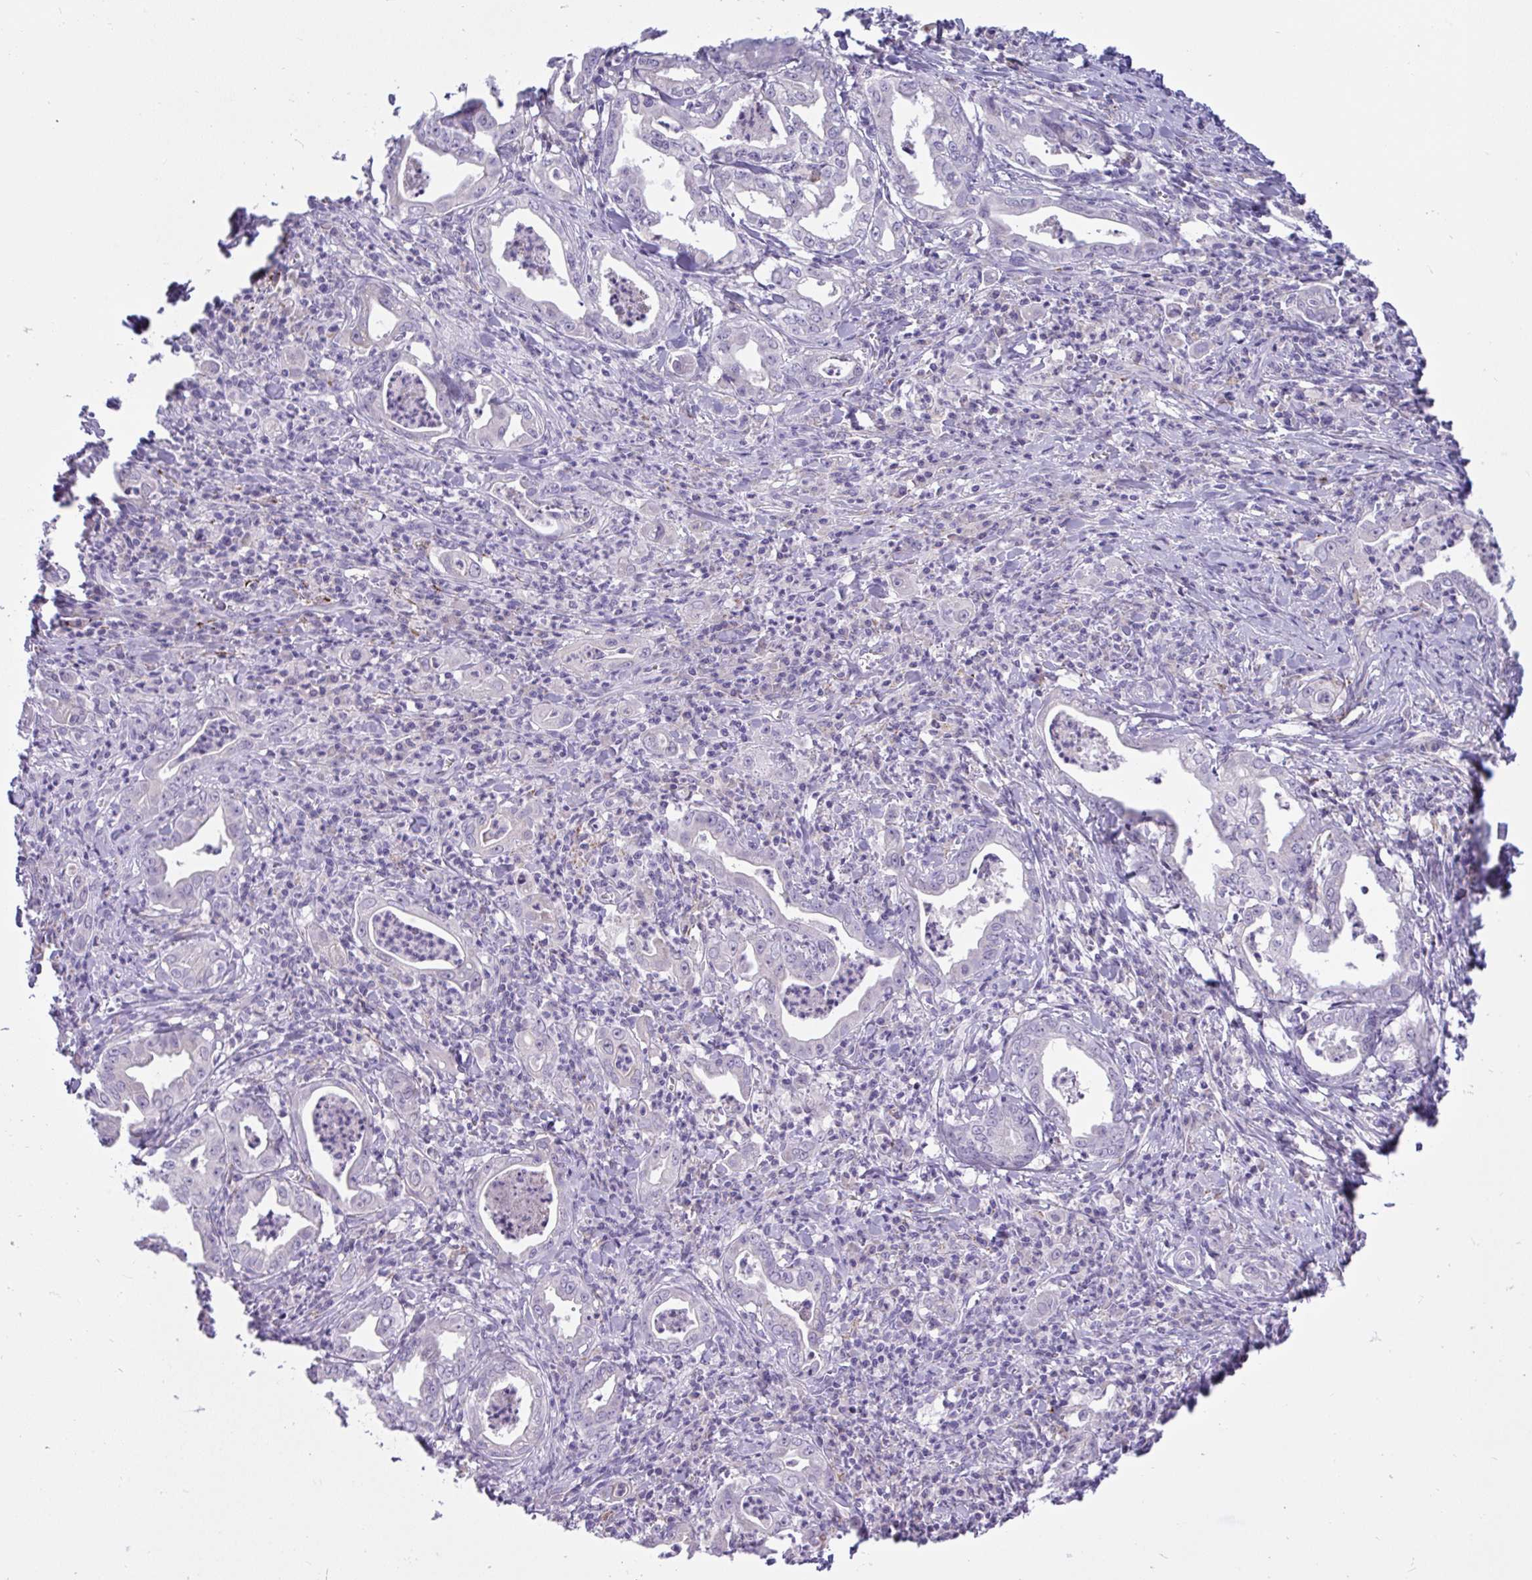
{"staining": {"intensity": "negative", "quantity": "none", "location": "none"}, "tissue": "stomach cancer", "cell_type": "Tumor cells", "image_type": "cancer", "snomed": [{"axis": "morphology", "description": "Adenocarcinoma, NOS"}, {"axis": "topography", "description": "Stomach, upper"}], "caption": "DAB immunohistochemical staining of stomach cancer demonstrates no significant staining in tumor cells.", "gene": "SEMA6B", "patient": {"sex": "female", "age": 79}}